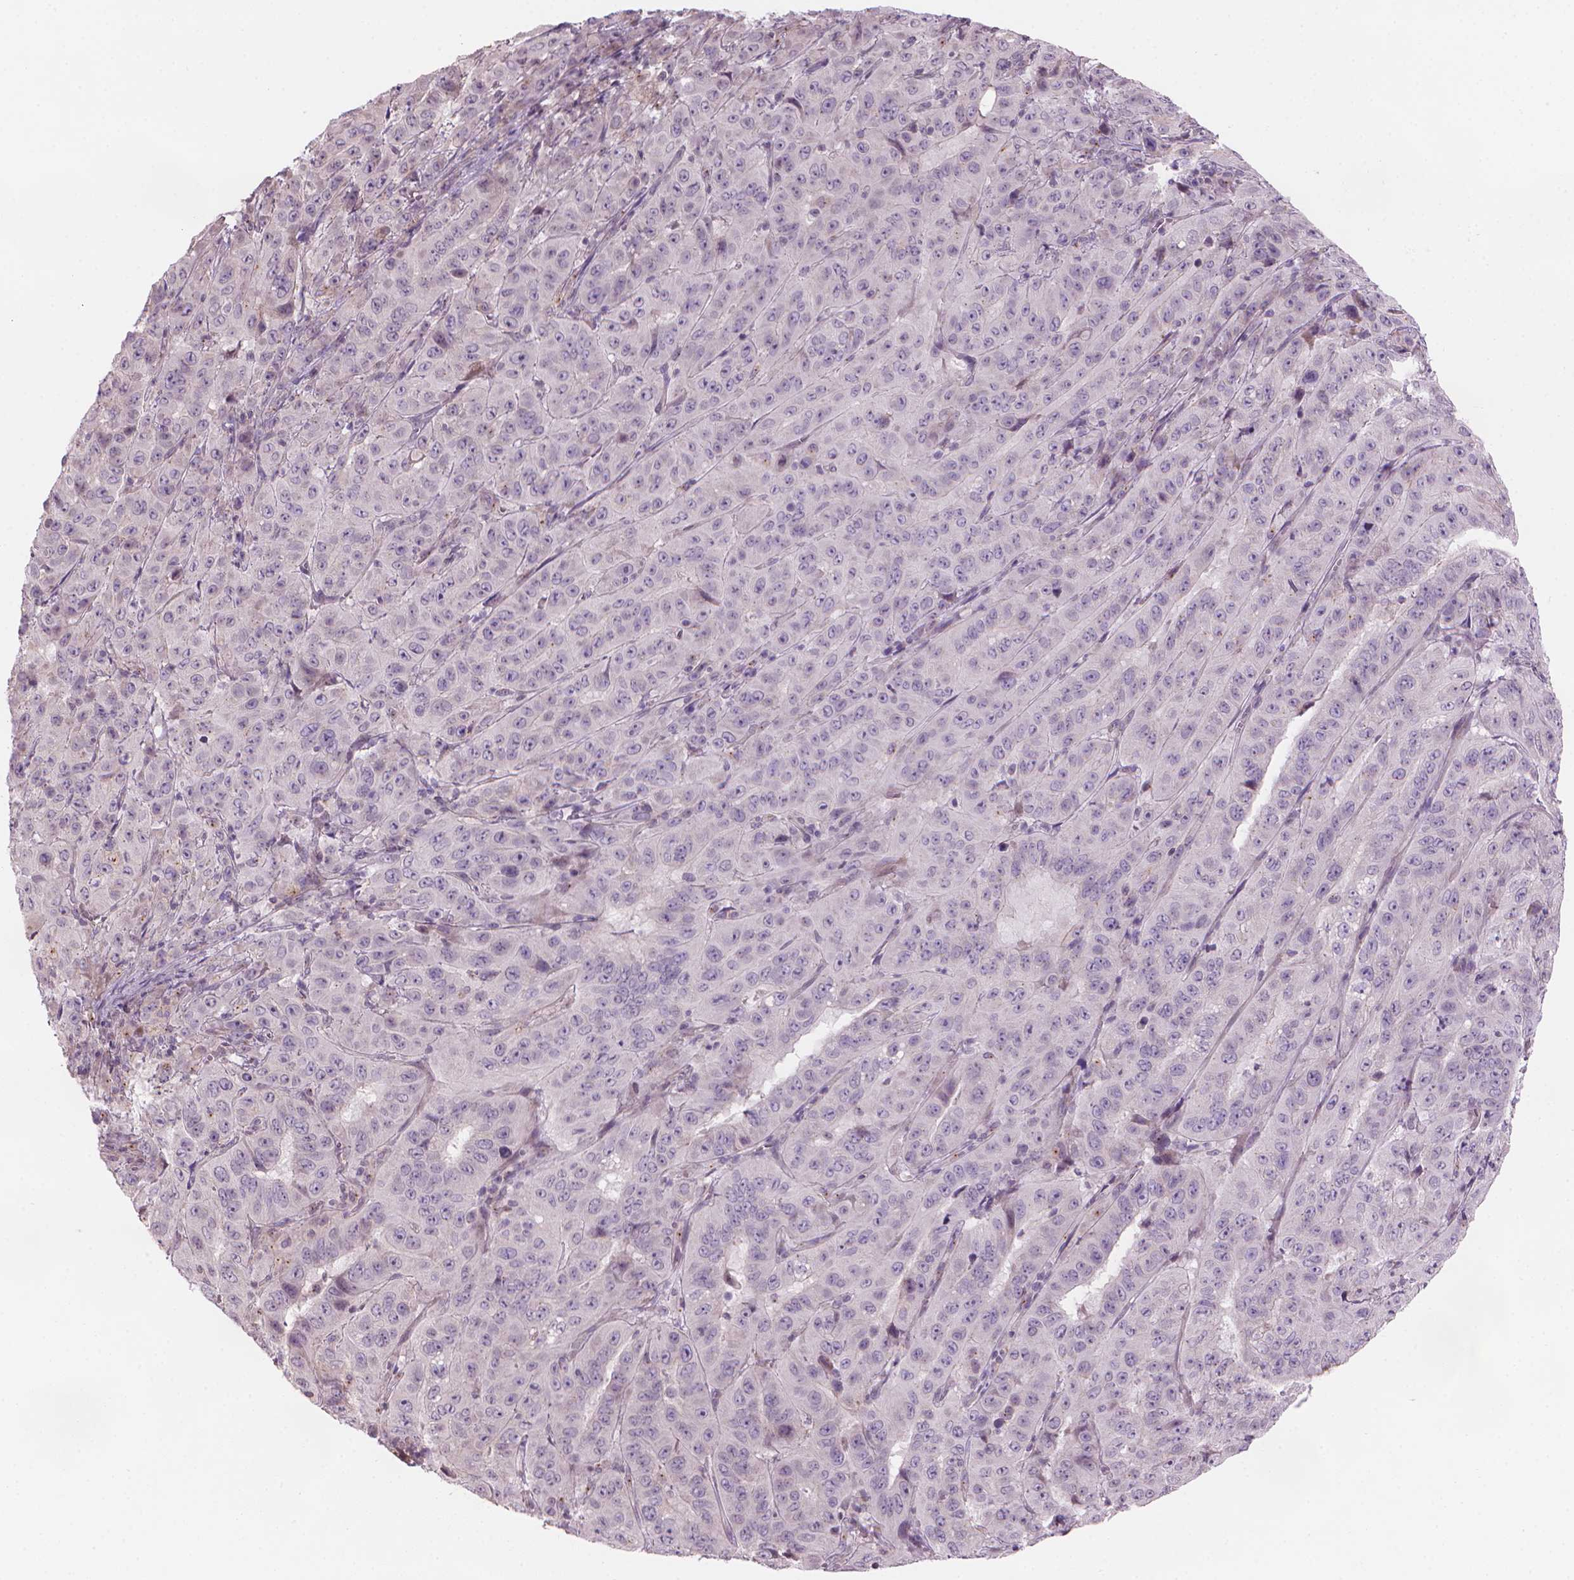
{"staining": {"intensity": "negative", "quantity": "none", "location": "none"}, "tissue": "pancreatic cancer", "cell_type": "Tumor cells", "image_type": "cancer", "snomed": [{"axis": "morphology", "description": "Adenocarcinoma, NOS"}, {"axis": "topography", "description": "Pancreas"}], "caption": "Photomicrograph shows no protein positivity in tumor cells of pancreatic adenocarcinoma tissue.", "gene": "IFFO1", "patient": {"sex": "male", "age": 63}}